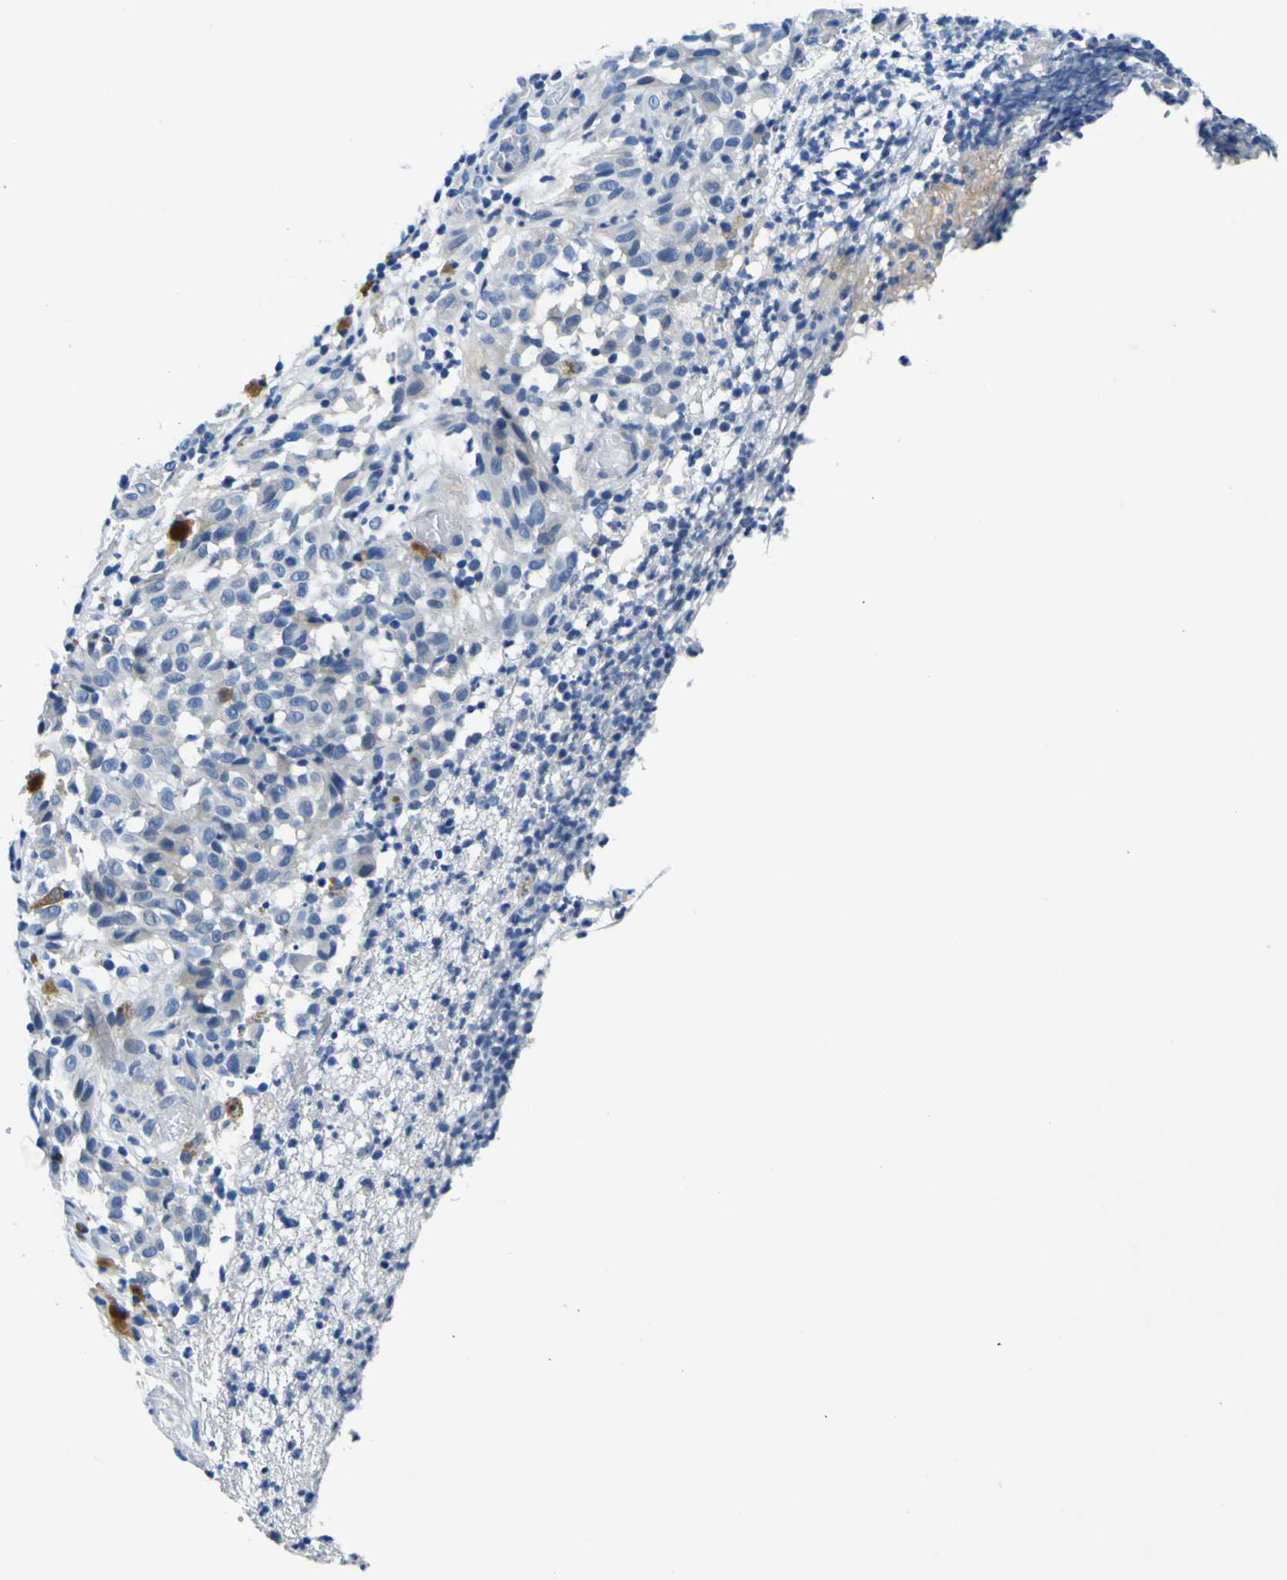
{"staining": {"intensity": "negative", "quantity": "none", "location": "none"}, "tissue": "melanoma", "cell_type": "Tumor cells", "image_type": "cancer", "snomed": [{"axis": "morphology", "description": "Malignant melanoma, NOS"}, {"axis": "topography", "description": "Skin"}], "caption": "DAB immunohistochemical staining of melanoma shows no significant staining in tumor cells. Brightfield microscopy of immunohistochemistry stained with DAB (3,3'-diaminobenzidine) (brown) and hematoxylin (blue), captured at high magnification.", "gene": "ADGRA2", "patient": {"sex": "female", "age": 46}}